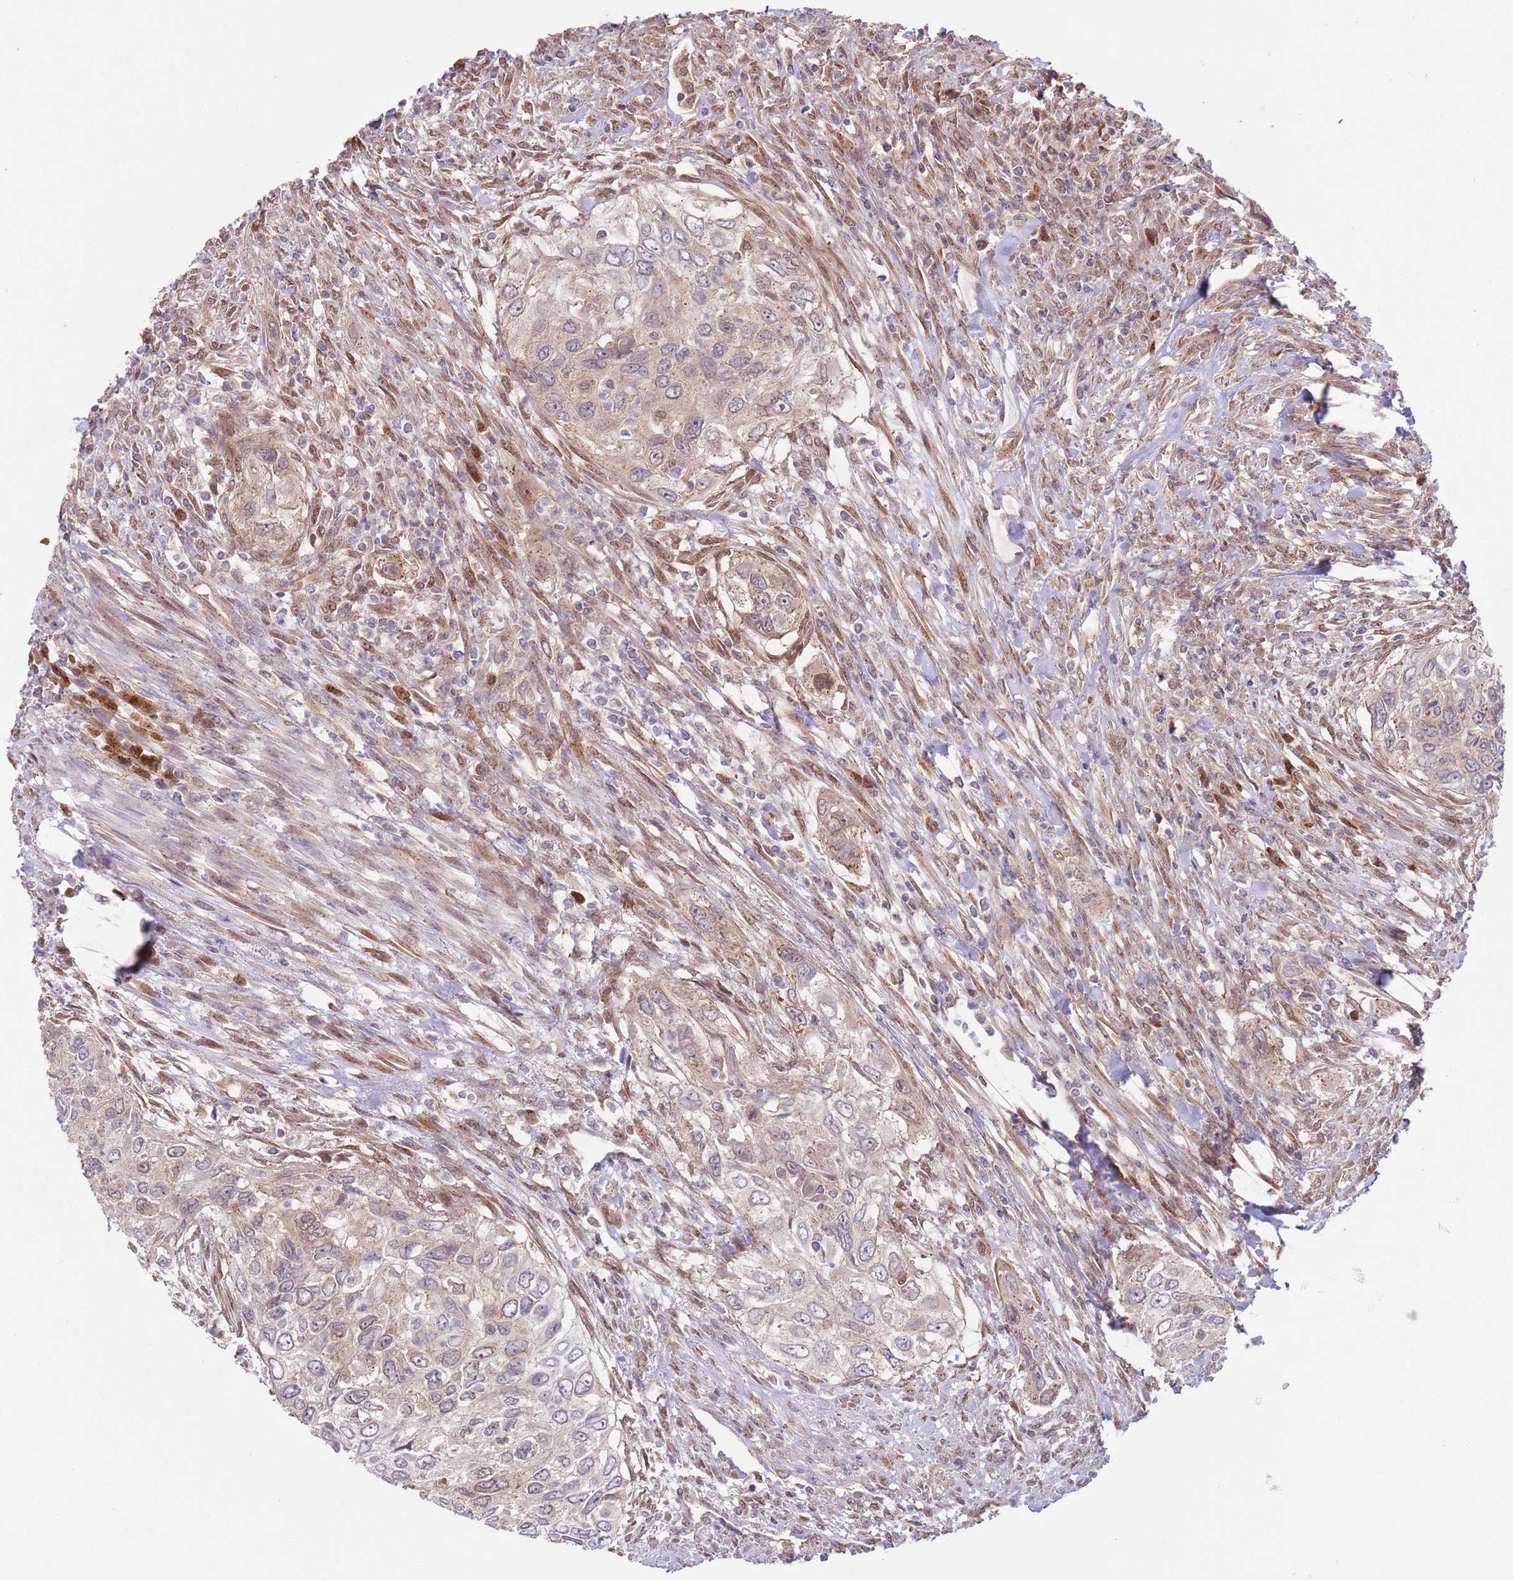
{"staining": {"intensity": "weak", "quantity": ">75%", "location": "cytoplasmic/membranous"}, "tissue": "urothelial cancer", "cell_type": "Tumor cells", "image_type": "cancer", "snomed": [{"axis": "morphology", "description": "Urothelial carcinoma, High grade"}, {"axis": "topography", "description": "Urinary bladder"}], "caption": "Urothelial cancer was stained to show a protein in brown. There is low levels of weak cytoplasmic/membranous staining in approximately >75% of tumor cells.", "gene": "COPE", "patient": {"sex": "female", "age": 60}}